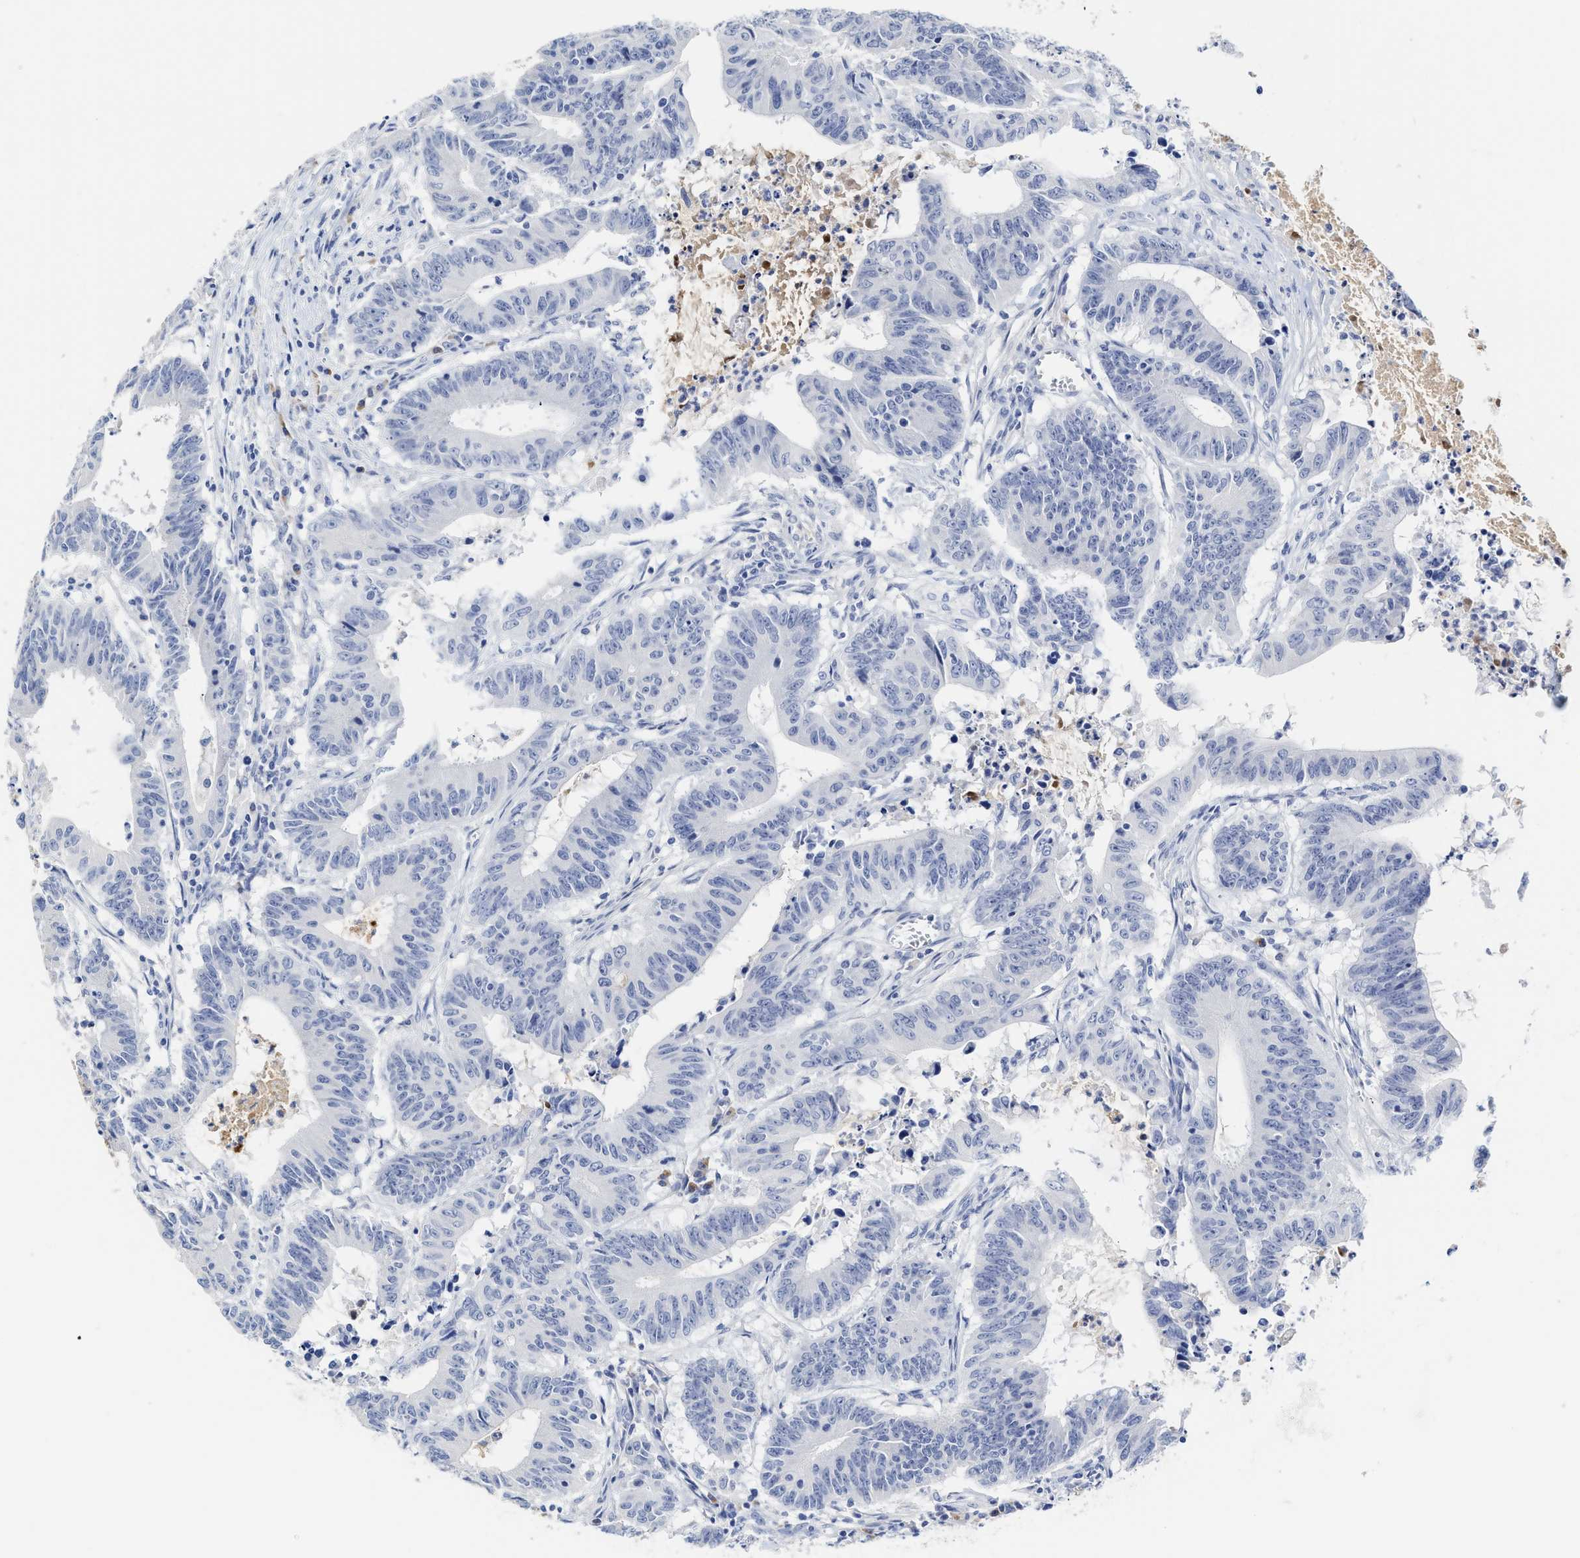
{"staining": {"intensity": "negative", "quantity": "none", "location": "none"}, "tissue": "colorectal cancer", "cell_type": "Tumor cells", "image_type": "cancer", "snomed": [{"axis": "morphology", "description": "Adenocarcinoma, NOS"}, {"axis": "topography", "description": "Colon"}], "caption": "A micrograph of human colorectal cancer (adenocarcinoma) is negative for staining in tumor cells. (DAB immunohistochemistry (IHC), high magnification).", "gene": "C2", "patient": {"sex": "male", "age": 45}}